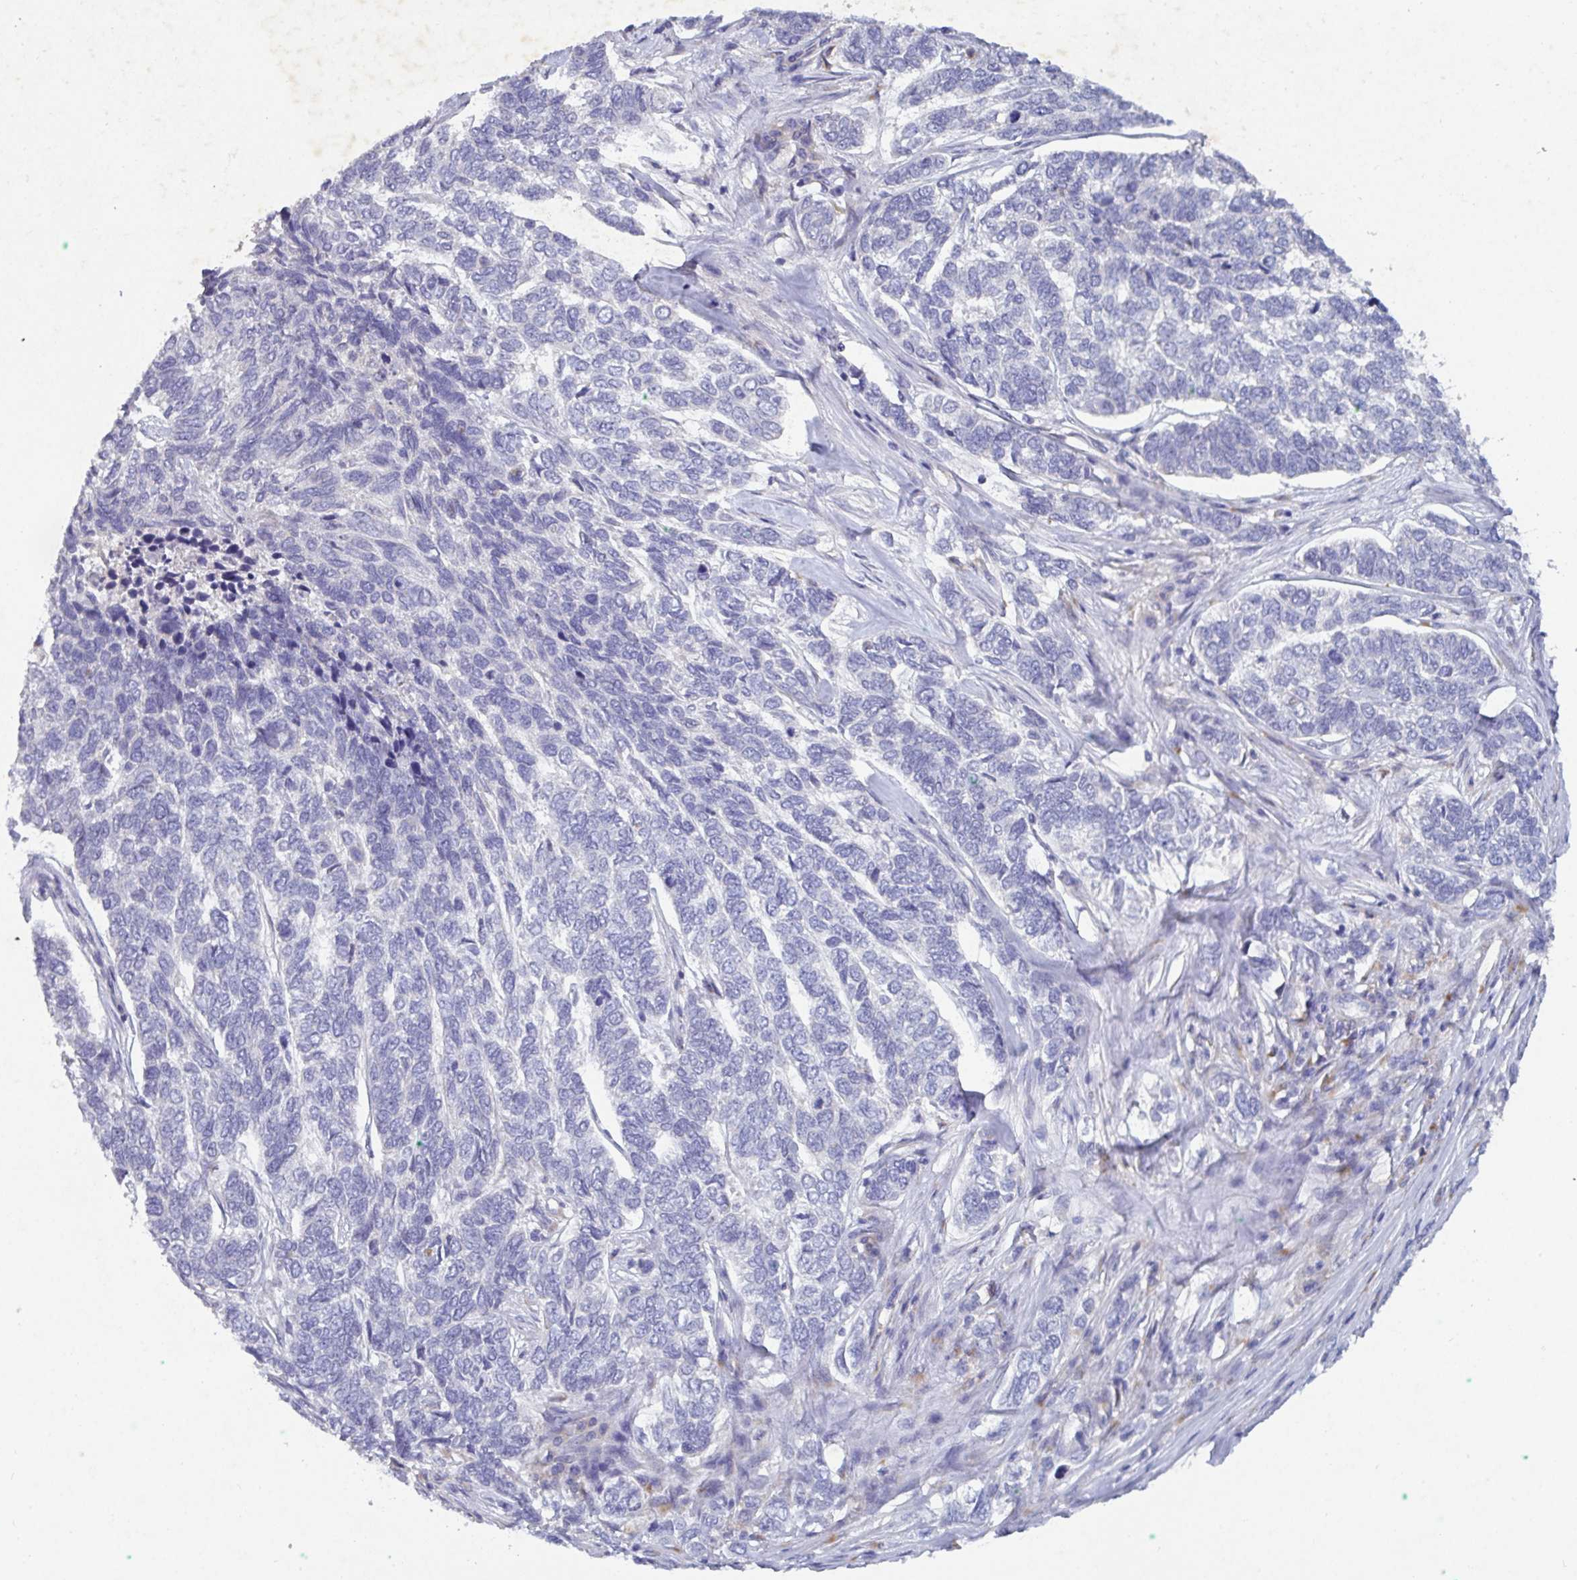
{"staining": {"intensity": "negative", "quantity": "none", "location": "none"}, "tissue": "skin cancer", "cell_type": "Tumor cells", "image_type": "cancer", "snomed": [{"axis": "morphology", "description": "Basal cell carcinoma"}, {"axis": "topography", "description": "Skin"}], "caption": "Immunohistochemistry image of skin cancer stained for a protein (brown), which exhibits no positivity in tumor cells.", "gene": "GALNT13", "patient": {"sex": "female", "age": 65}}